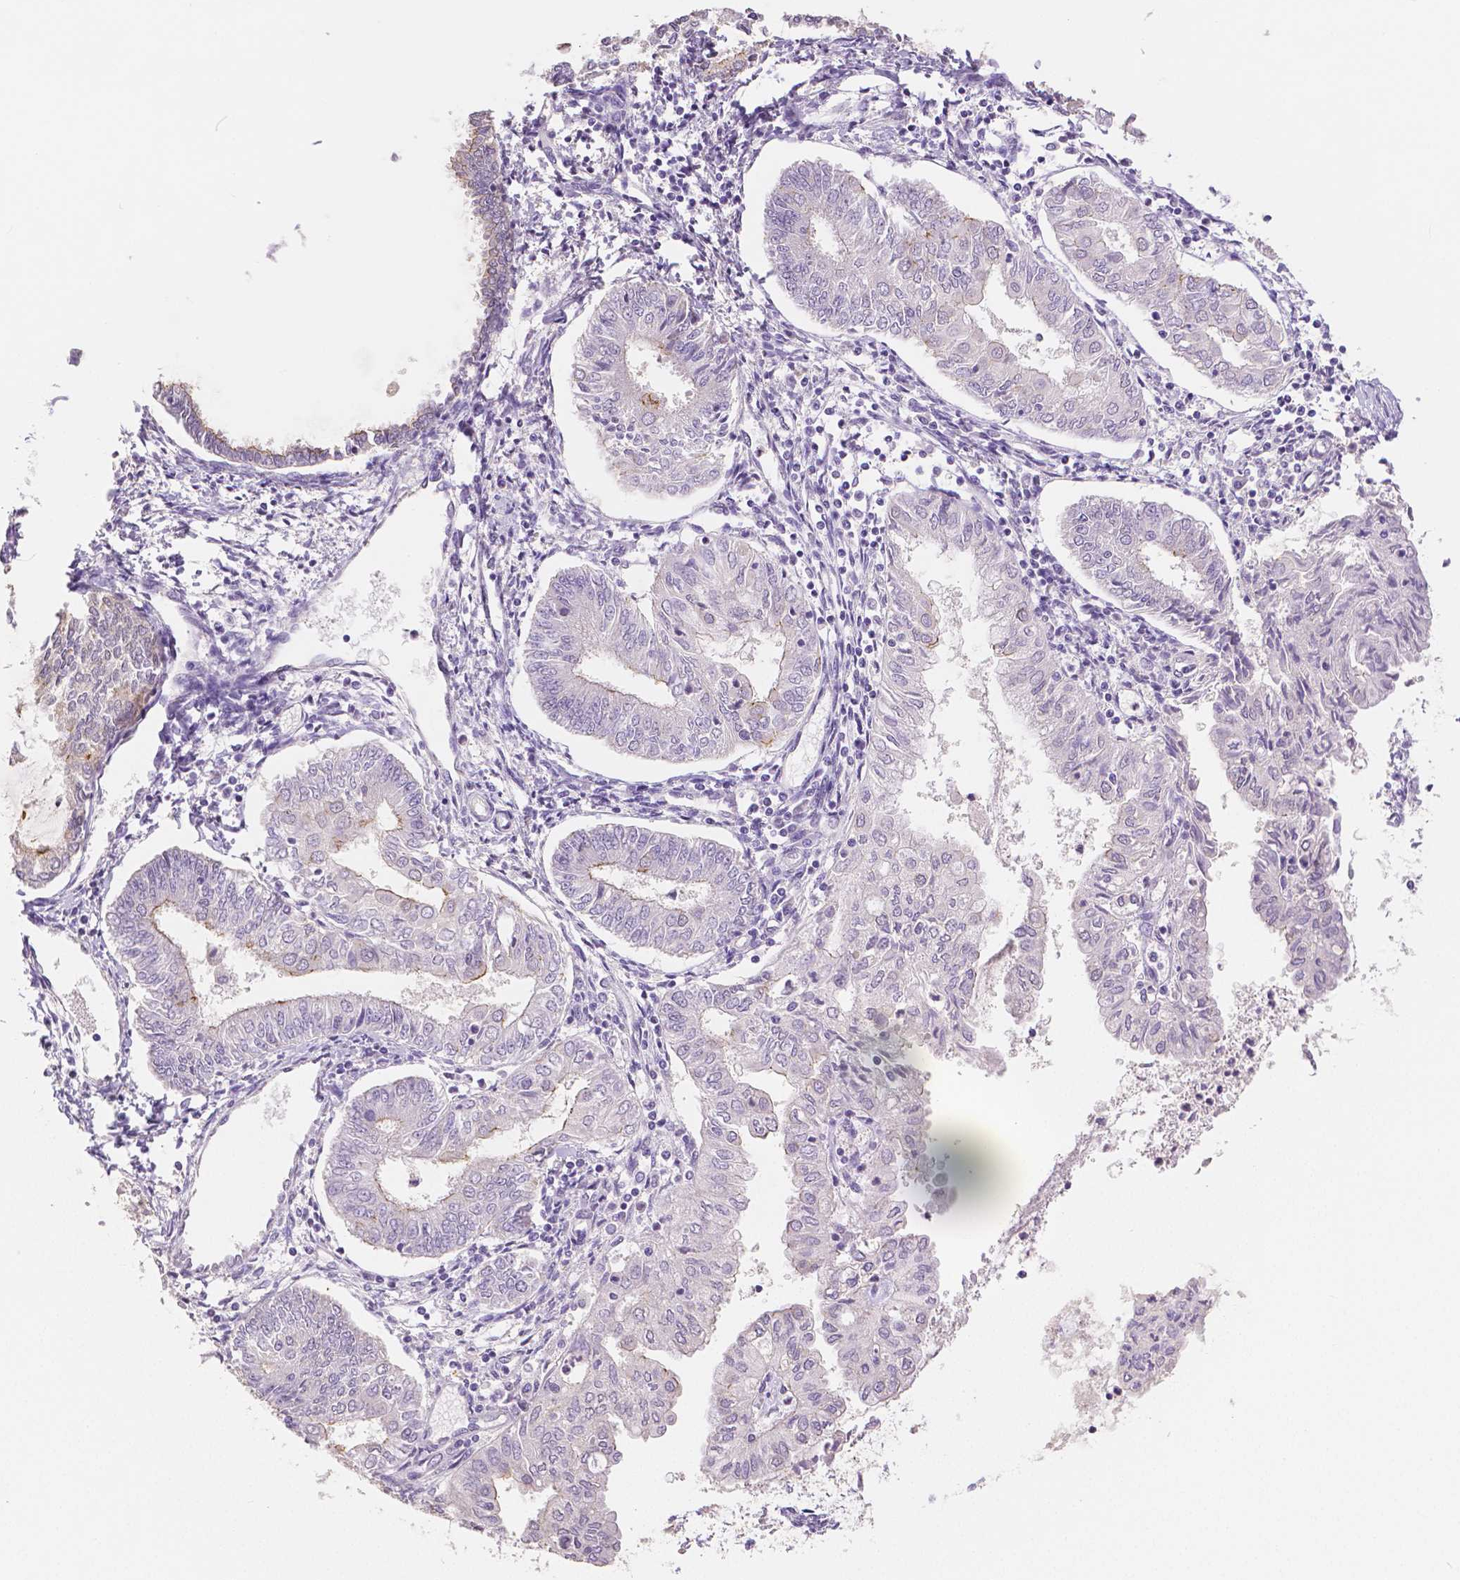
{"staining": {"intensity": "negative", "quantity": "none", "location": "none"}, "tissue": "endometrial cancer", "cell_type": "Tumor cells", "image_type": "cancer", "snomed": [{"axis": "morphology", "description": "Adenocarcinoma, NOS"}, {"axis": "topography", "description": "Endometrium"}], "caption": "There is no significant staining in tumor cells of endometrial cancer (adenocarcinoma).", "gene": "OCLN", "patient": {"sex": "female", "age": 68}}